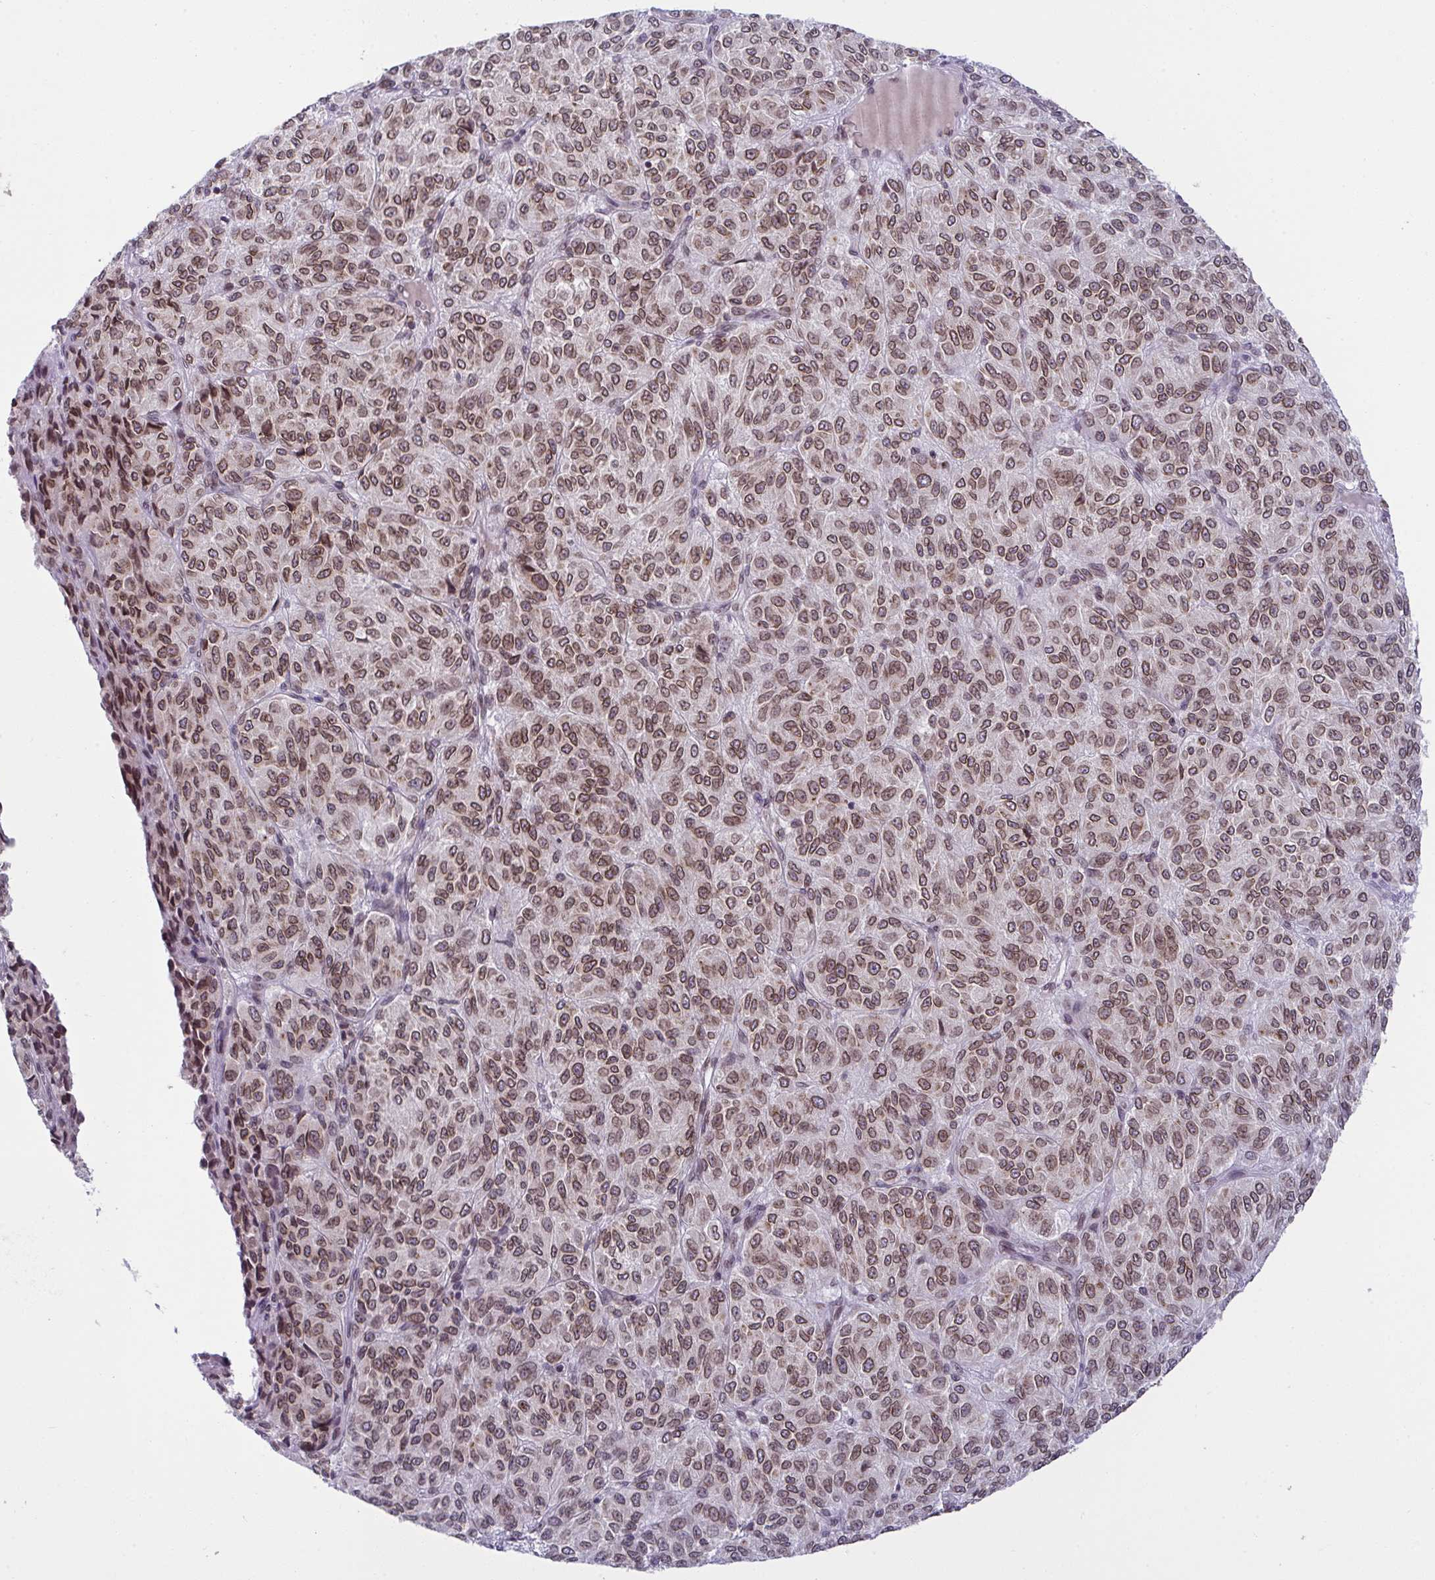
{"staining": {"intensity": "moderate", "quantity": ">75%", "location": "cytoplasmic/membranous,nuclear"}, "tissue": "melanoma", "cell_type": "Tumor cells", "image_type": "cancer", "snomed": [{"axis": "morphology", "description": "Malignant melanoma, Metastatic site"}, {"axis": "topography", "description": "Brain"}], "caption": "The immunohistochemical stain shows moderate cytoplasmic/membranous and nuclear expression in tumor cells of melanoma tissue.", "gene": "RANBP2", "patient": {"sex": "female", "age": 56}}